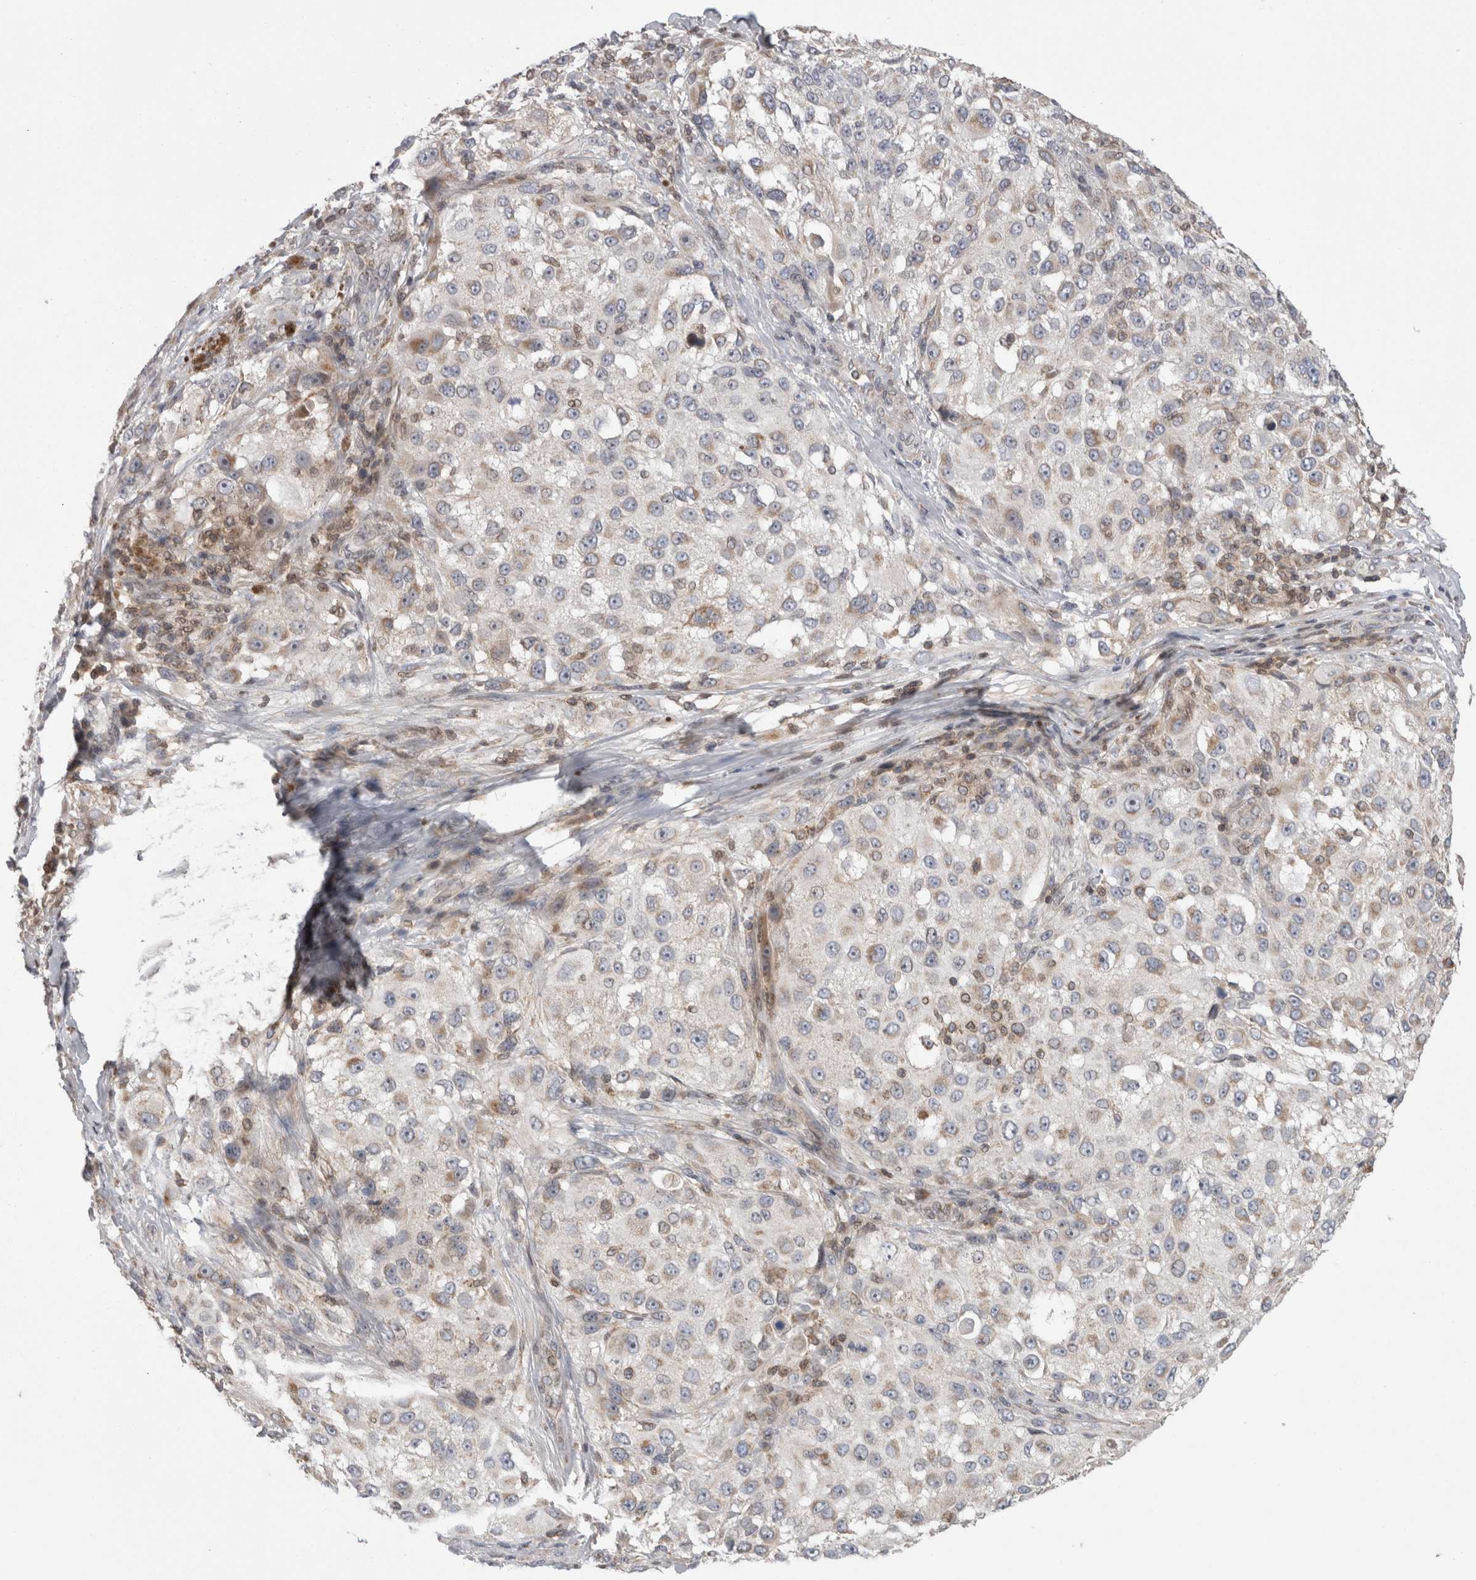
{"staining": {"intensity": "weak", "quantity": "<25%", "location": "cytoplasmic/membranous"}, "tissue": "melanoma", "cell_type": "Tumor cells", "image_type": "cancer", "snomed": [{"axis": "morphology", "description": "Necrosis, NOS"}, {"axis": "morphology", "description": "Malignant melanoma, NOS"}, {"axis": "topography", "description": "Skin"}], "caption": "Human melanoma stained for a protein using IHC shows no expression in tumor cells.", "gene": "DARS2", "patient": {"sex": "female", "age": 87}}